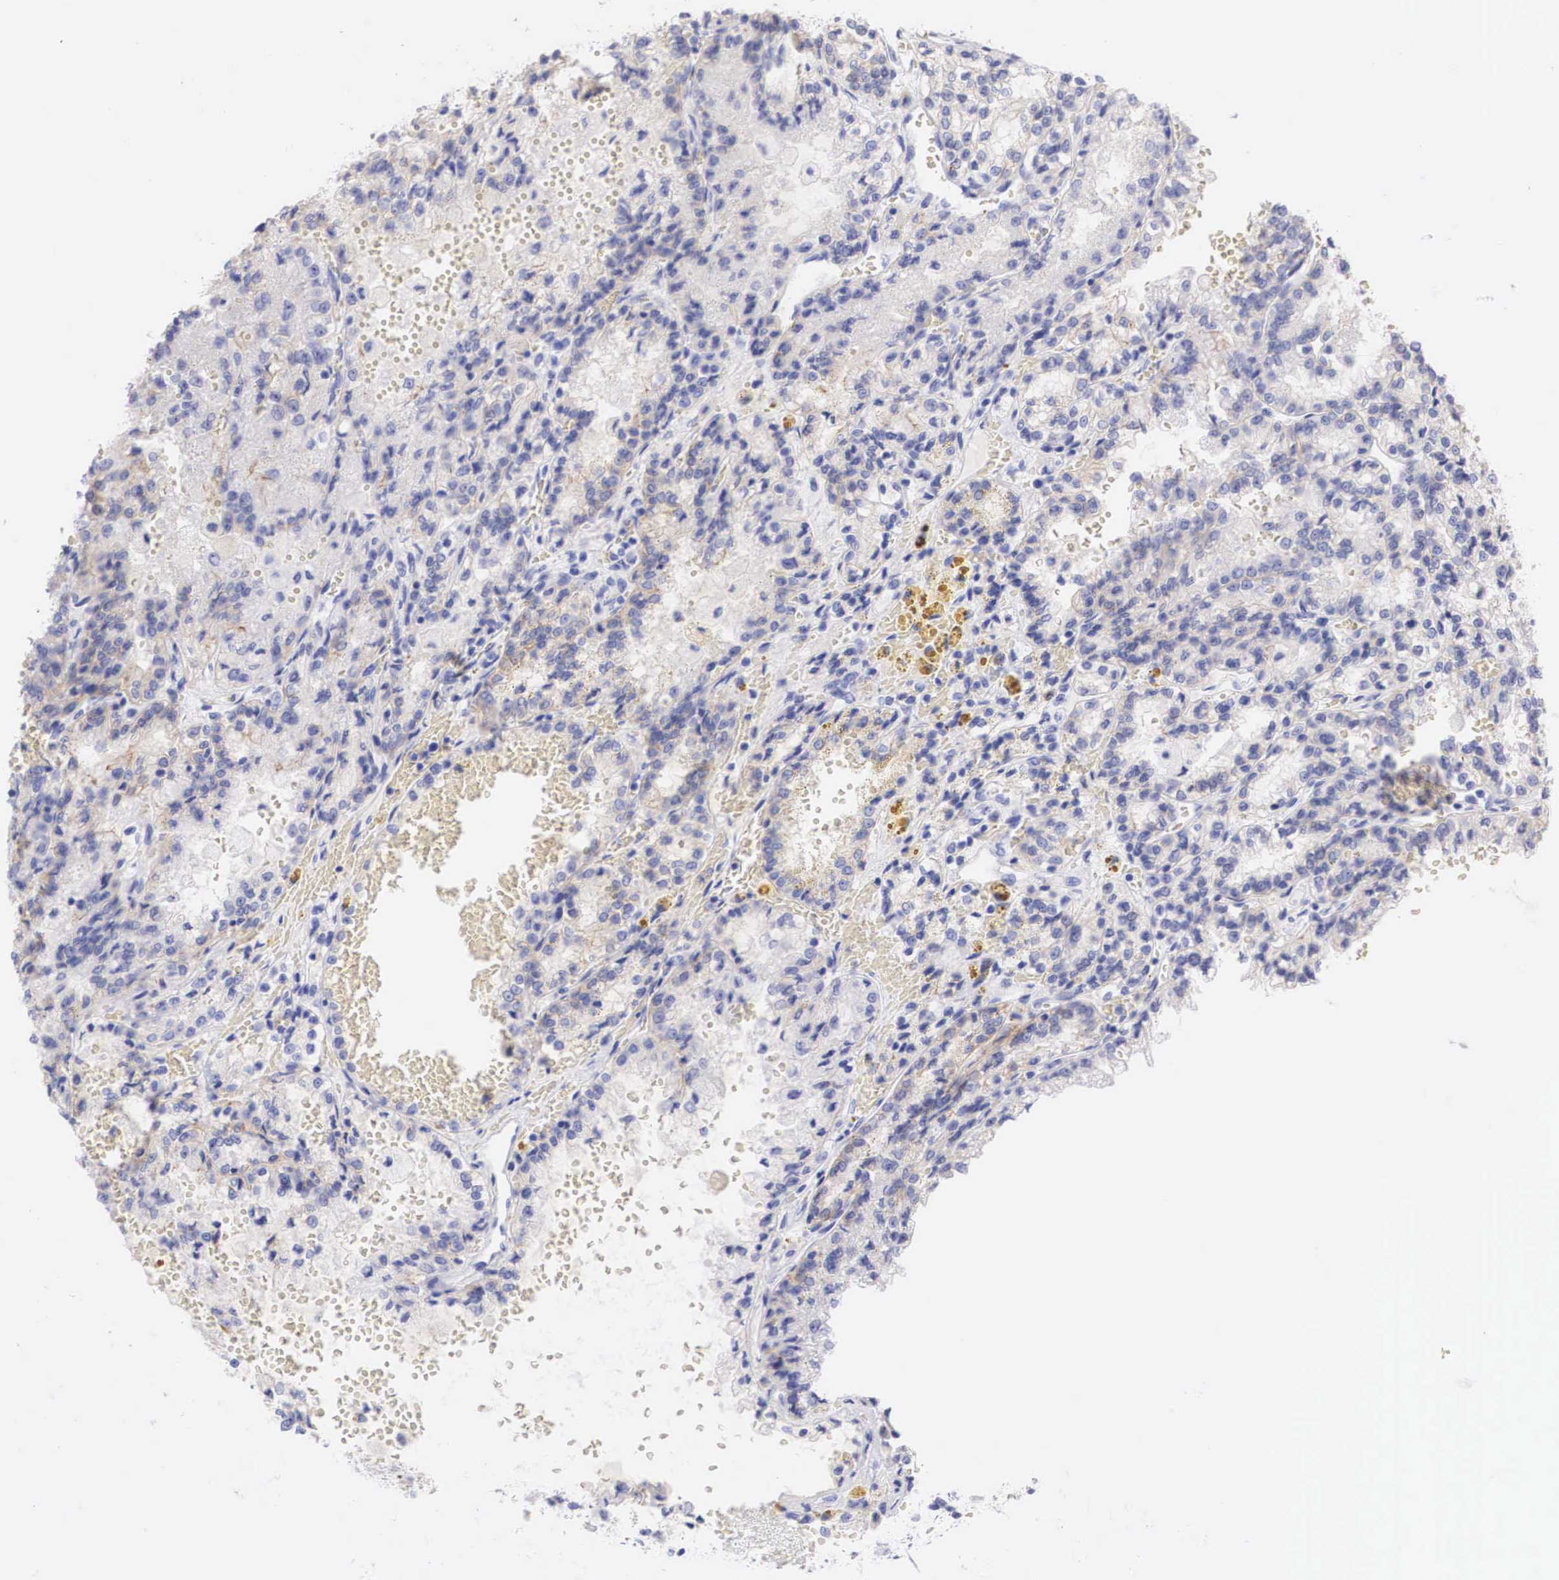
{"staining": {"intensity": "weak", "quantity": "<25%", "location": "cytoplasmic/membranous"}, "tissue": "renal cancer", "cell_type": "Tumor cells", "image_type": "cancer", "snomed": [{"axis": "morphology", "description": "Adenocarcinoma, NOS"}, {"axis": "topography", "description": "Kidney"}], "caption": "Photomicrograph shows no protein positivity in tumor cells of renal cancer (adenocarcinoma) tissue. The staining was performed using DAB to visualize the protein expression in brown, while the nuclei were stained in blue with hematoxylin (Magnification: 20x).", "gene": "ERBB2", "patient": {"sex": "female", "age": 56}}